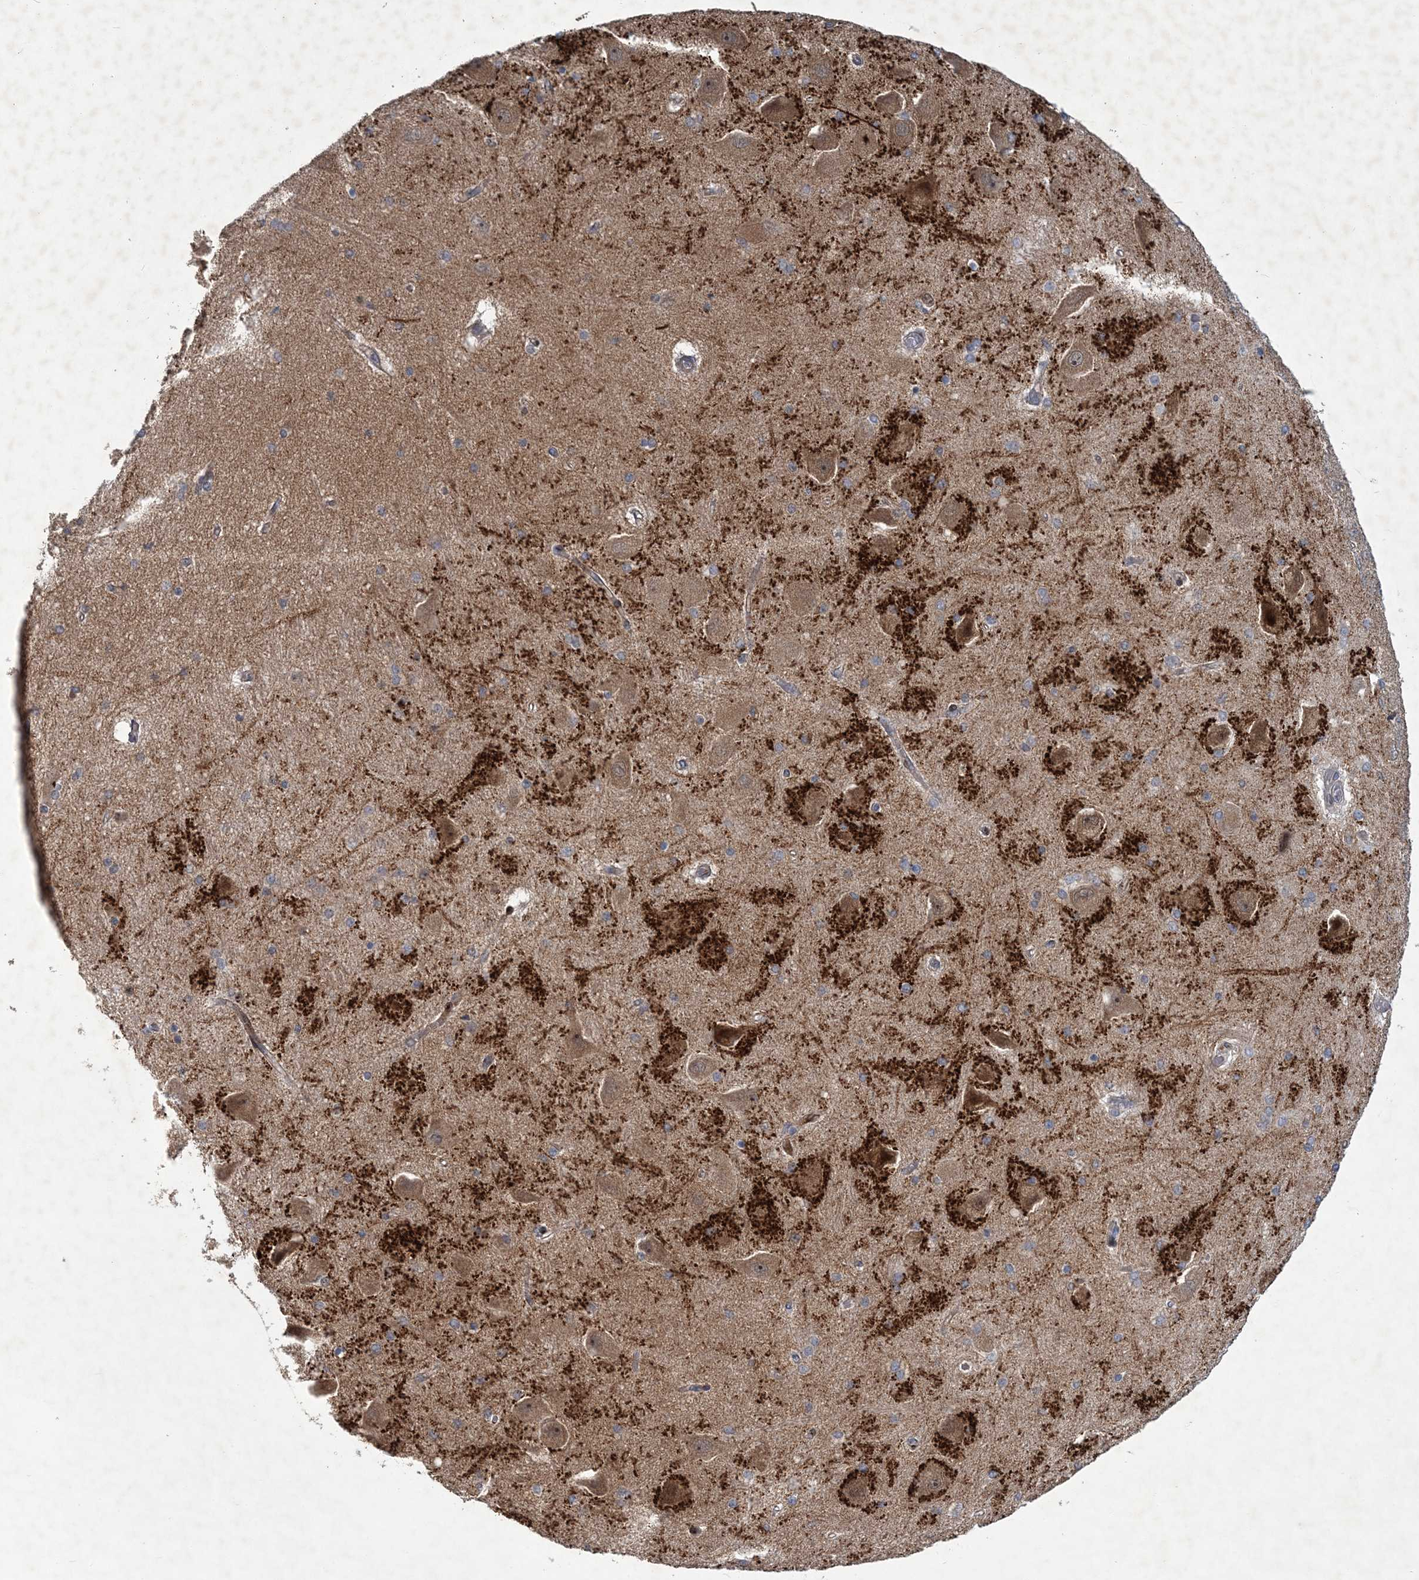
{"staining": {"intensity": "weak", "quantity": "<25%", "location": "cytoplasmic/membranous"}, "tissue": "hippocampus", "cell_type": "Glial cells", "image_type": "normal", "snomed": [{"axis": "morphology", "description": "Normal tissue, NOS"}, {"axis": "topography", "description": "Hippocampus"}], "caption": "A photomicrograph of hippocampus stained for a protein displays no brown staining in glial cells. (Brightfield microscopy of DAB (3,3'-diaminobenzidine) immunohistochemistry at high magnification).", "gene": "RNF25", "patient": {"sex": "female", "age": 54}}